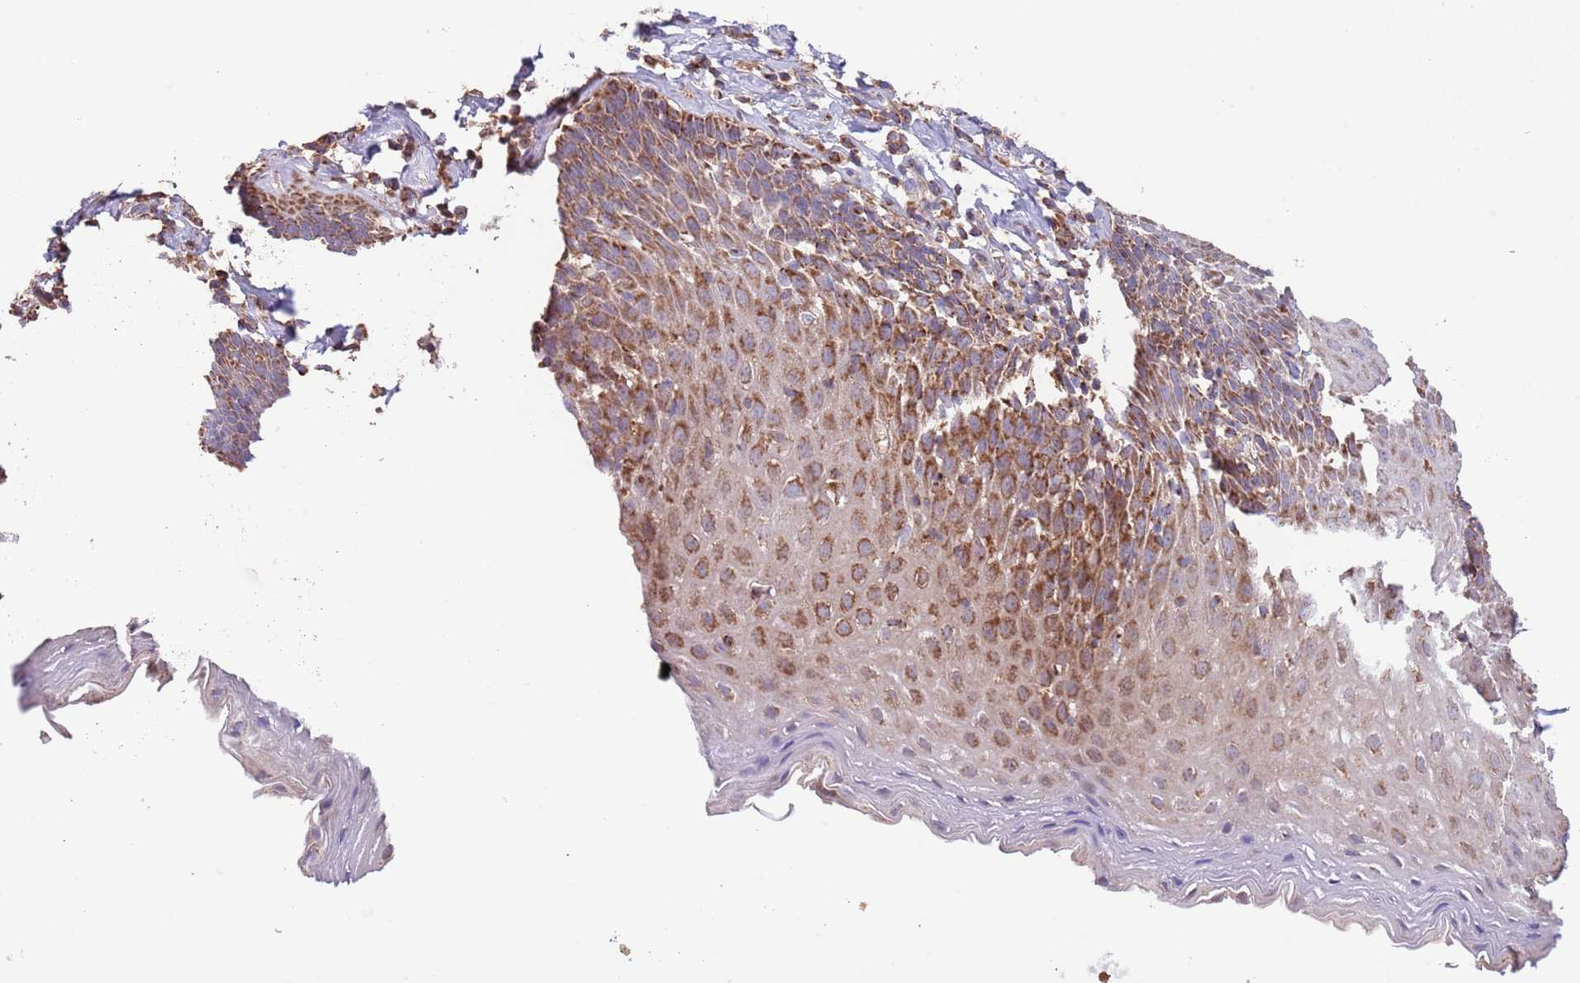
{"staining": {"intensity": "strong", "quantity": ">75%", "location": "cytoplasmic/membranous"}, "tissue": "esophagus", "cell_type": "Squamous epithelial cells", "image_type": "normal", "snomed": [{"axis": "morphology", "description": "Normal tissue, NOS"}, {"axis": "topography", "description": "Esophagus"}], "caption": "Protein expression analysis of unremarkable esophagus shows strong cytoplasmic/membranous expression in approximately >75% of squamous epithelial cells.", "gene": "DNAJA3", "patient": {"sex": "female", "age": 61}}